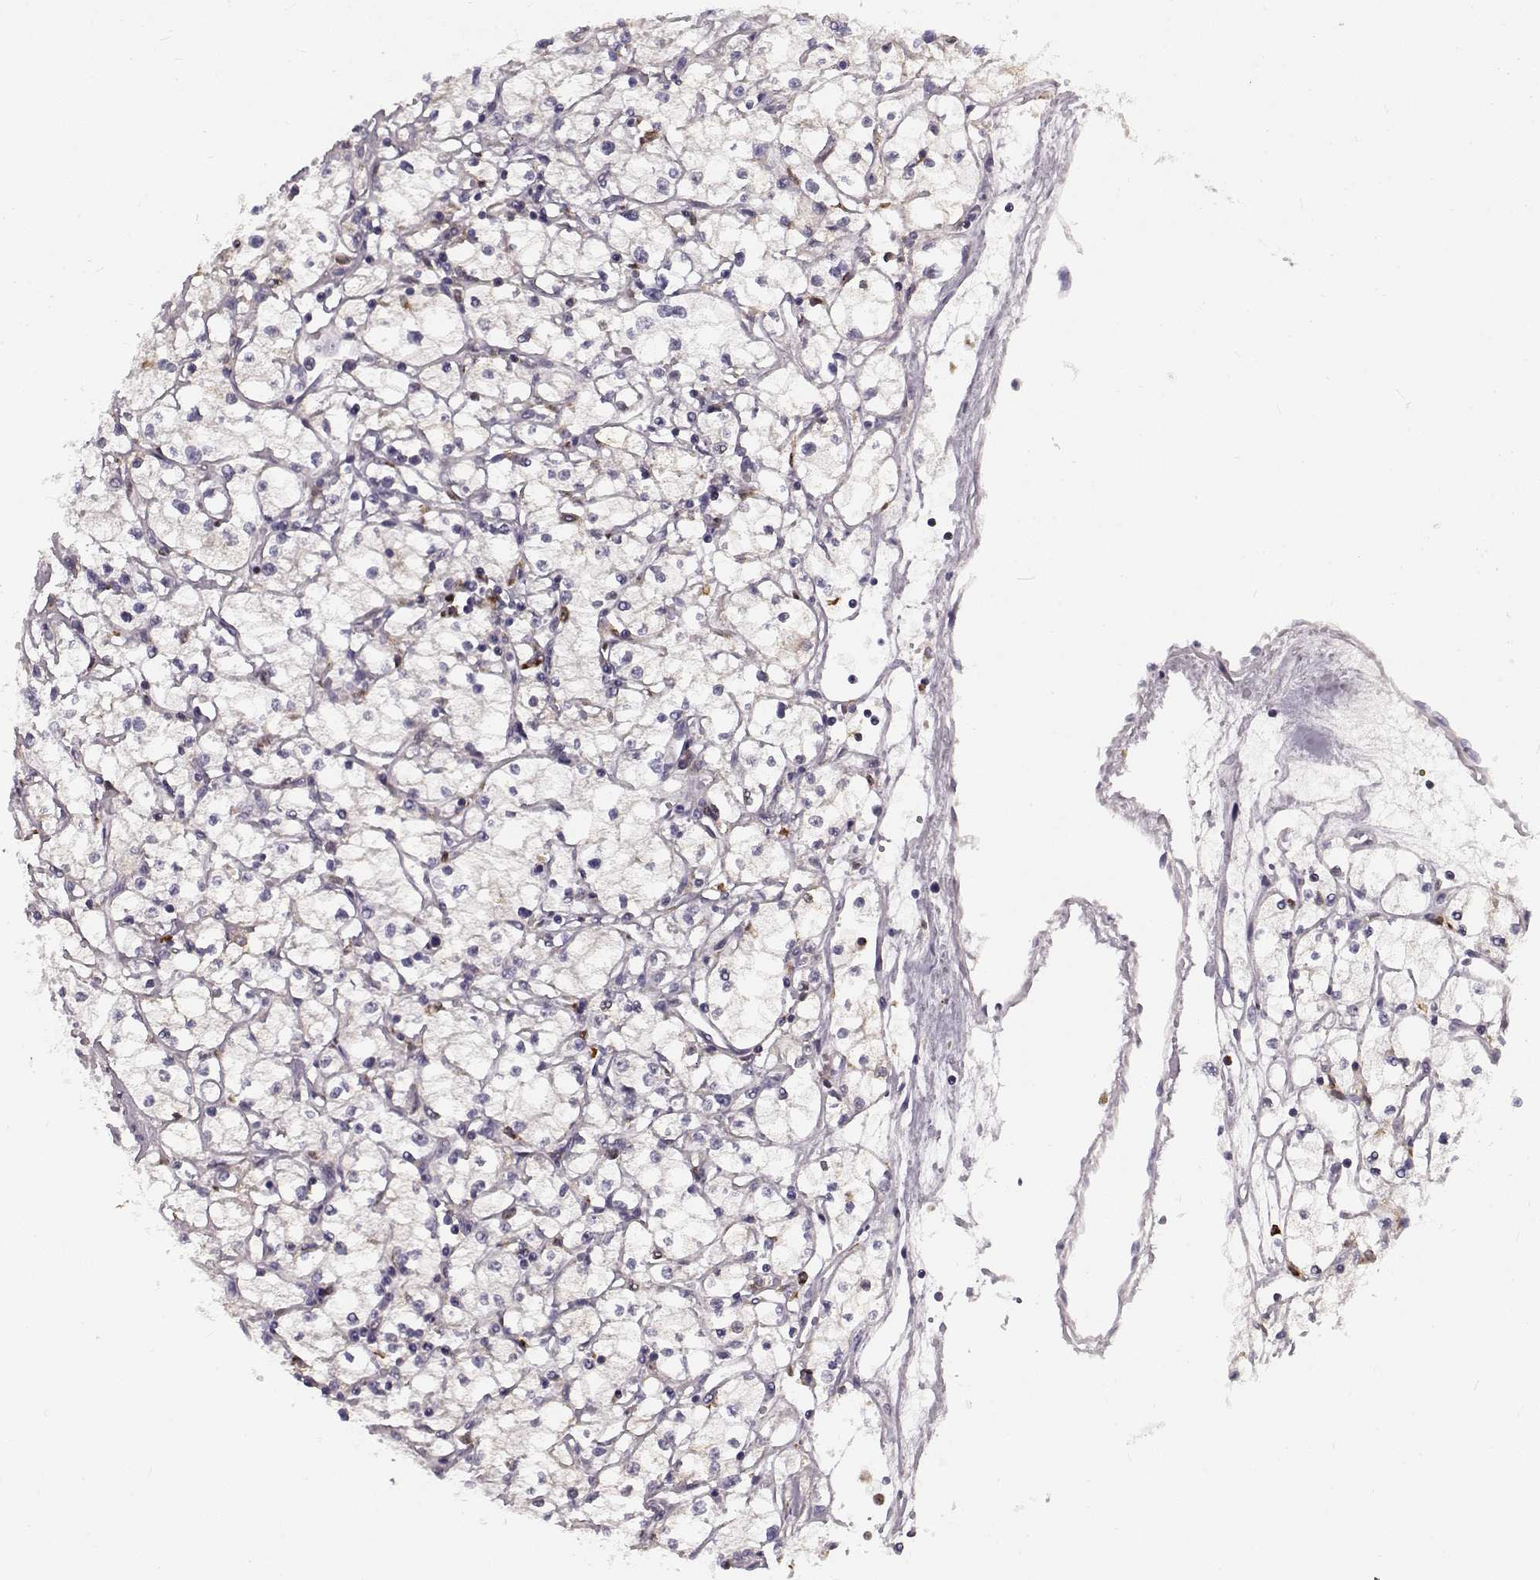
{"staining": {"intensity": "negative", "quantity": "none", "location": "none"}, "tissue": "renal cancer", "cell_type": "Tumor cells", "image_type": "cancer", "snomed": [{"axis": "morphology", "description": "Adenocarcinoma, NOS"}, {"axis": "topography", "description": "Kidney"}], "caption": "Immunohistochemistry (IHC) image of renal adenocarcinoma stained for a protein (brown), which displays no positivity in tumor cells.", "gene": "SPAG17", "patient": {"sex": "male", "age": 67}}